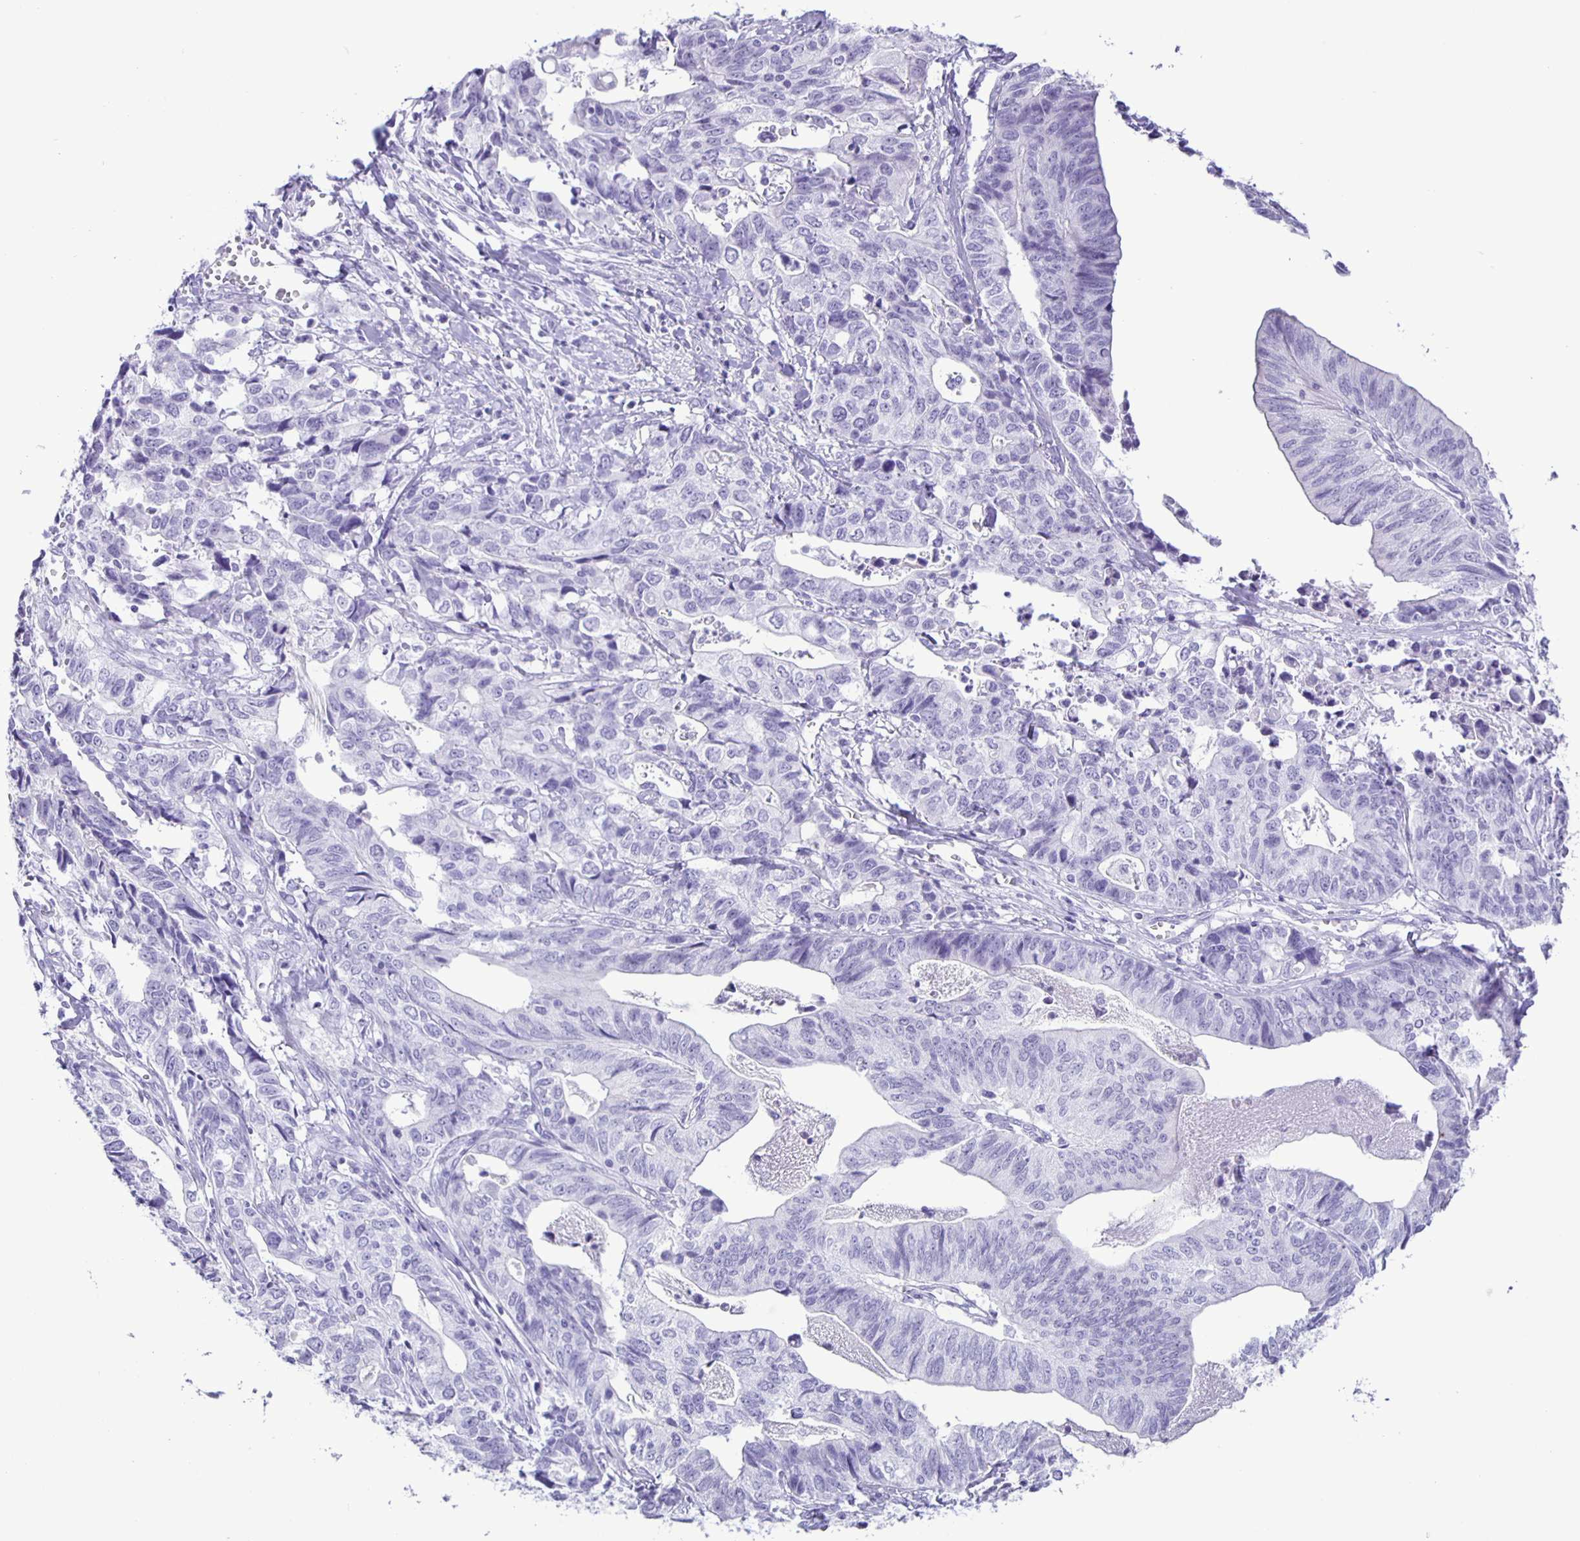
{"staining": {"intensity": "negative", "quantity": "none", "location": "none"}, "tissue": "stomach cancer", "cell_type": "Tumor cells", "image_type": "cancer", "snomed": [{"axis": "morphology", "description": "Adenocarcinoma, NOS"}, {"axis": "topography", "description": "Stomach, upper"}], "caption": "The image exhibits no significant expression in tumor cells of adenocarcinoma (stomach). (DAB (3,3'-diaminobenzidine) IHC, high magnification).", "gene": "EZHIP", "patient": {"sex": "female", "age": 67}}